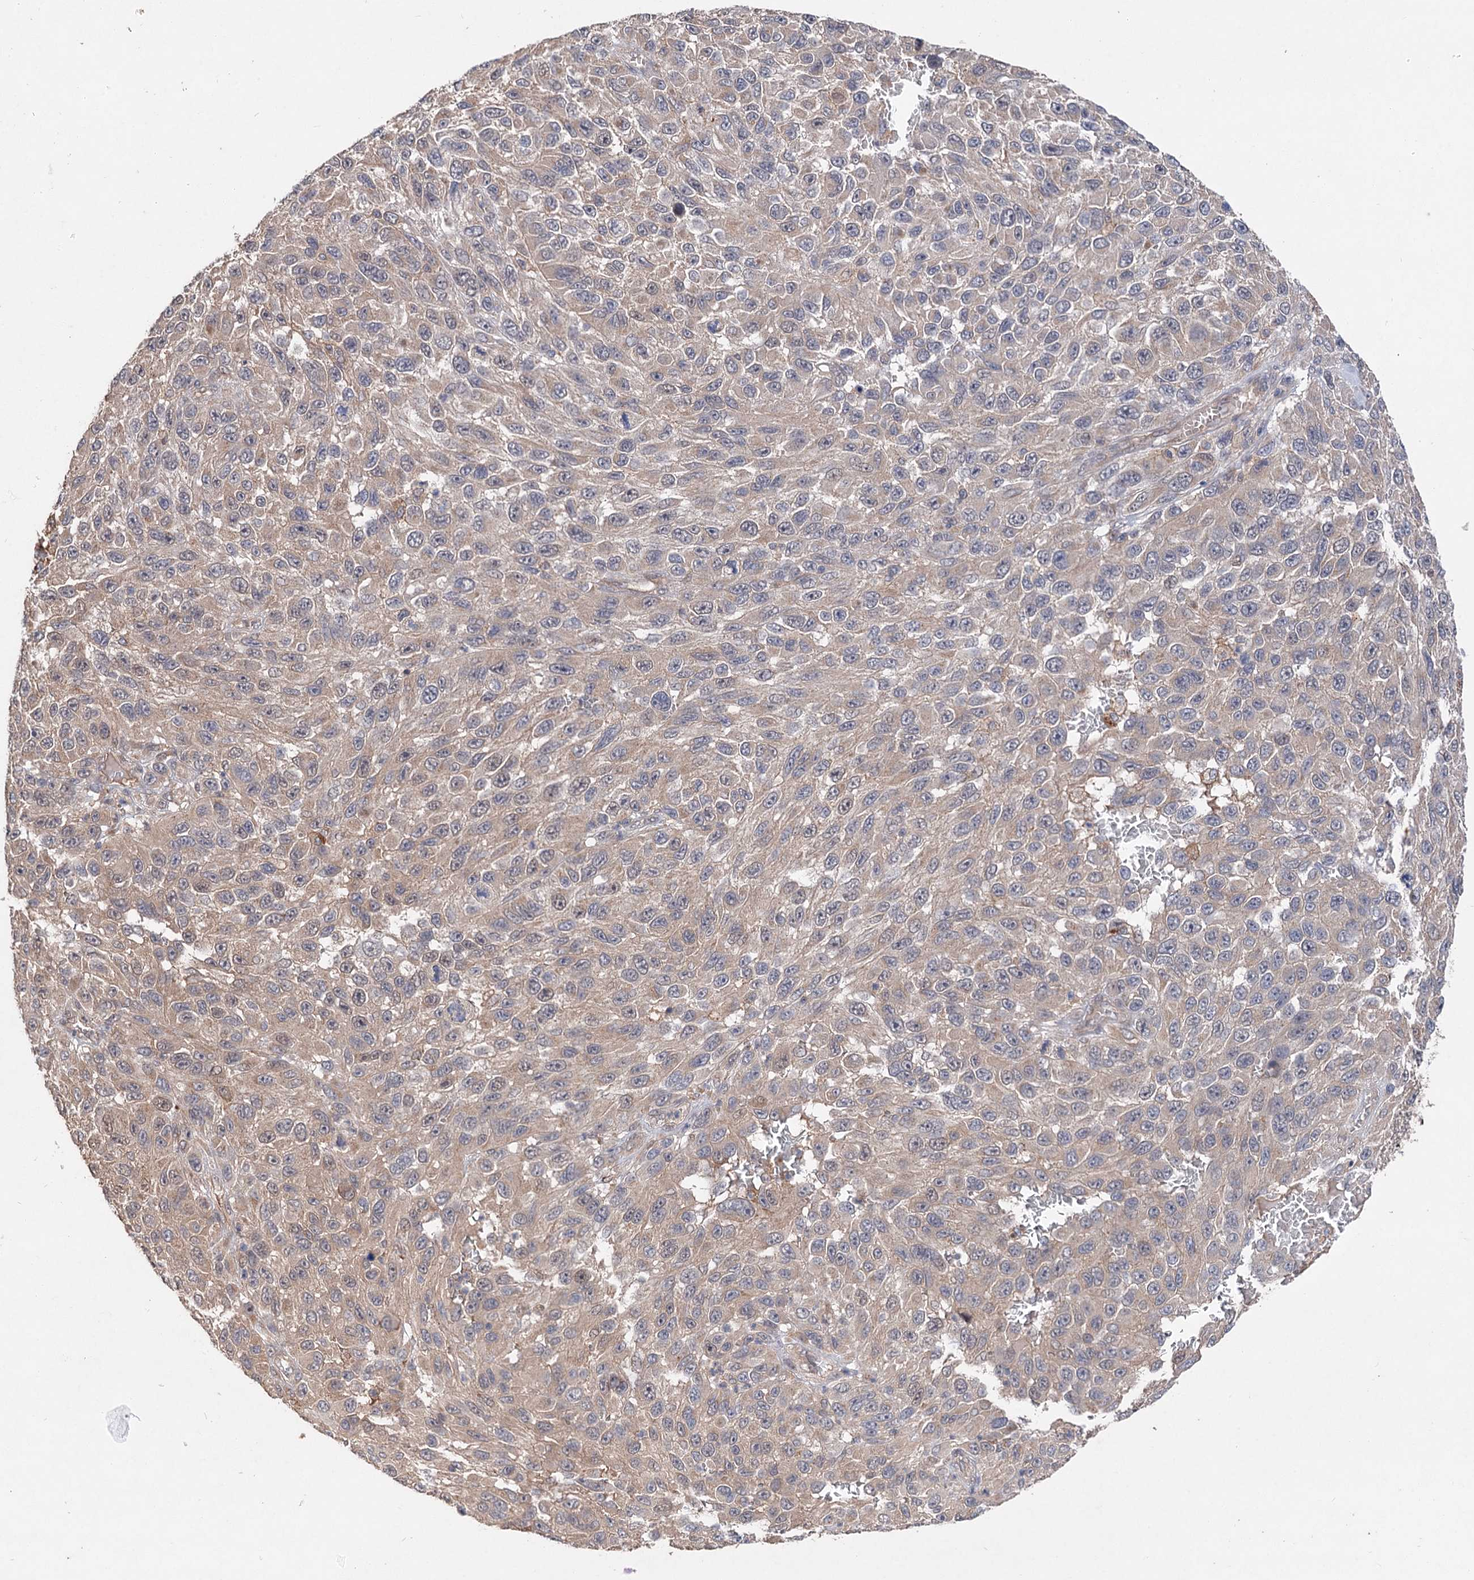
{"staining": {"intensity": "weak", "quantity": ">75%", "location": "cytoplasmic/membranous"}, "tissue": "melanoma", "cell_type": "Tumor cells", "image_type": "cancer", "snomed": [{"axis": "morphology", "description": "Malignant melanoma, NOS"}, {"axis": "topography", "description": "Skin"}], "caption": "This micrograph demonstrates IHC staining of human melanoma, with low weak cytoplasmic/membranous positivity in about >75% of tumor cells.", "gene": "NUDCD2", "patient": {"sex": "female", "age": 96}}